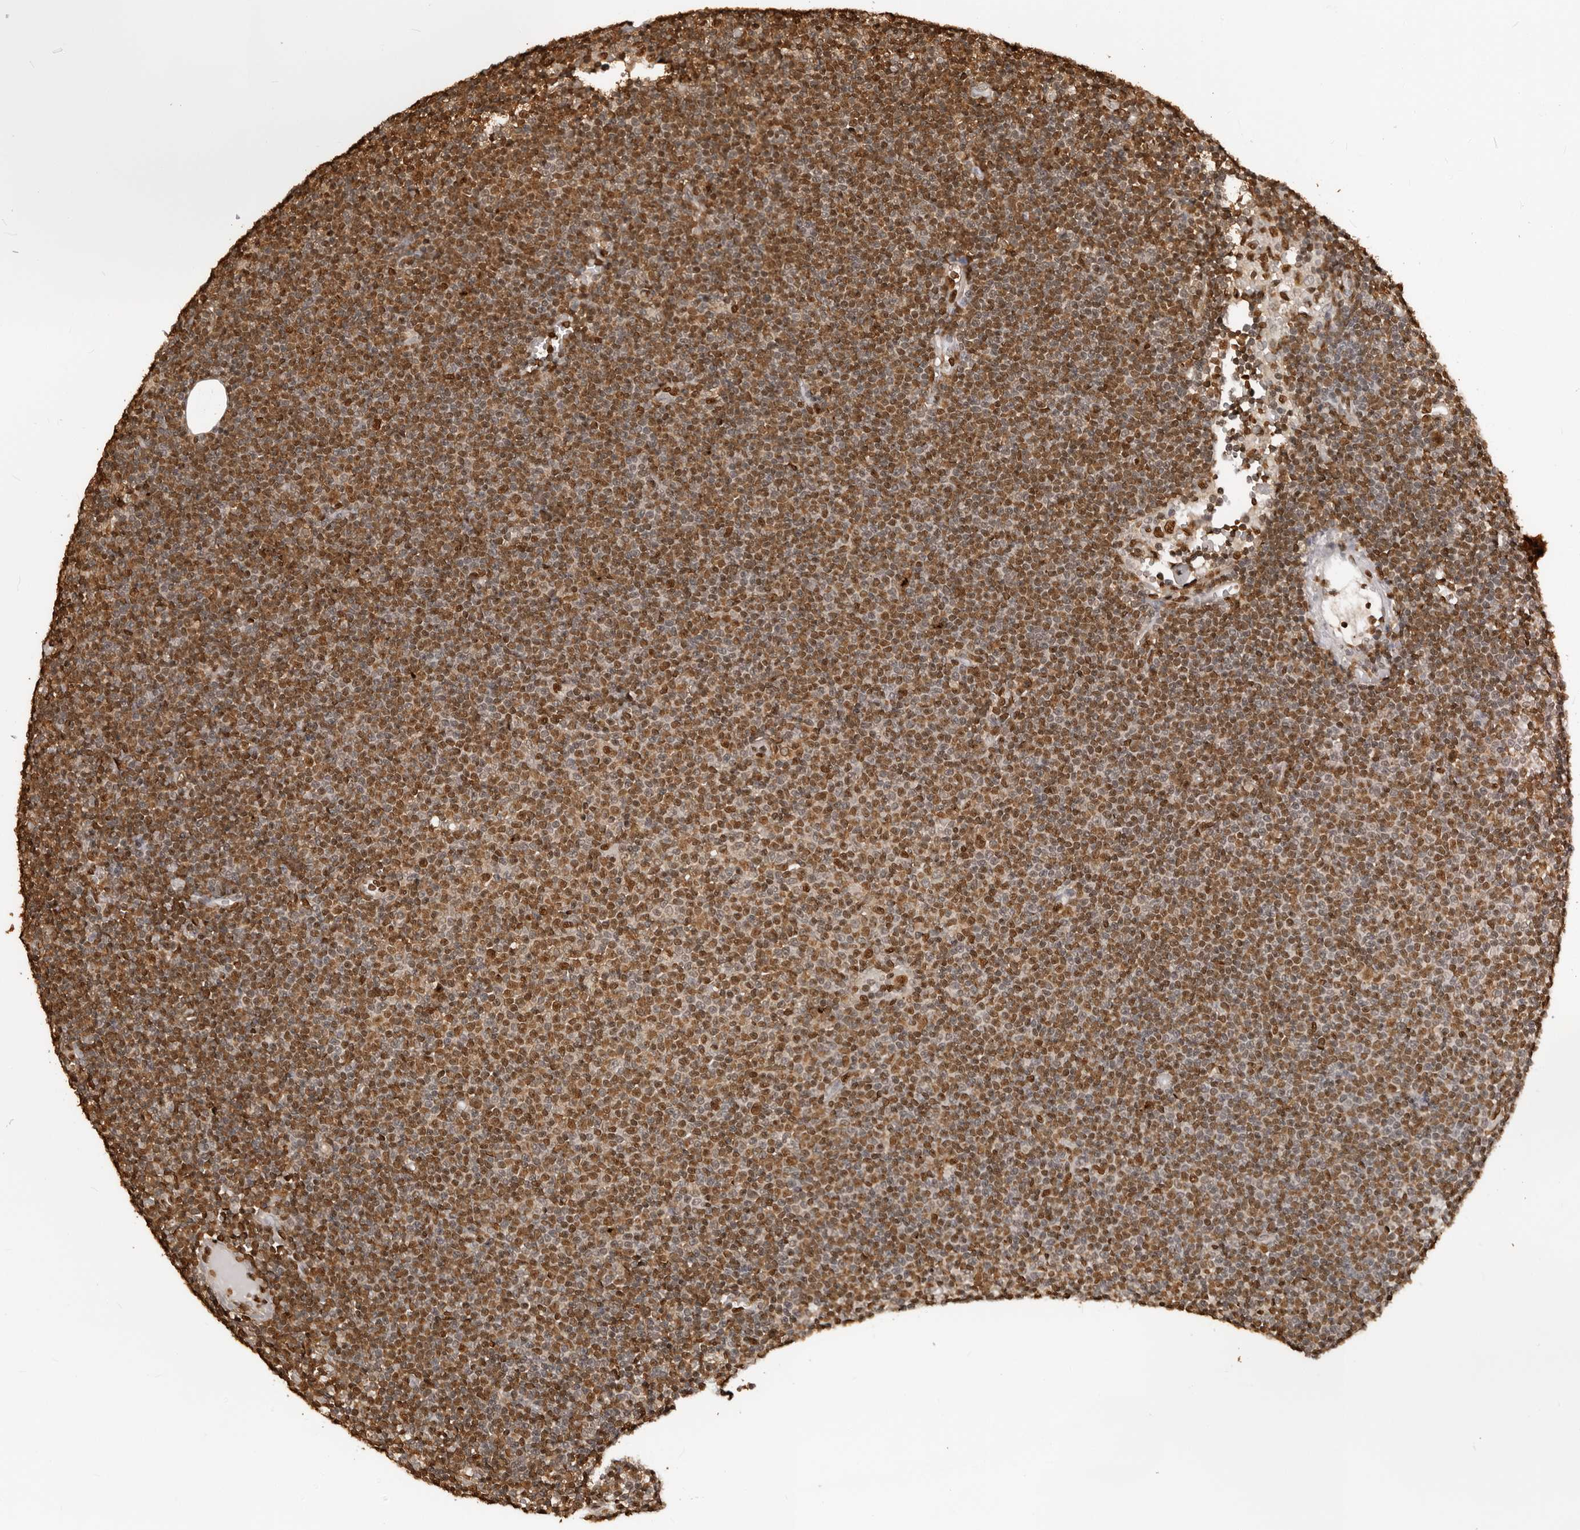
{"staining": {"intensity": "moderate", "quantity": ">75%", "location": "cytoplasmic/membranous,nuclear"}, "tissue": "lymphoma", "cell_type": "Tumor cells", "image_type": "cancer", "snomed": [{"axis": "morphology", "description": "Malignant lymphoma, non-Hodgkin's type, Low grade"}, {"axis": "topography", "description": "Lymph node"}], "caption": "Immunohistochemical staining of lymphoma exhibits medium levels of moderate cytoplasmic/membranous and nuclear protein expression in approximately >75% of tumor cells.", "gene": "ZFP91", "patient": {"sex": "female", "age": 53}}